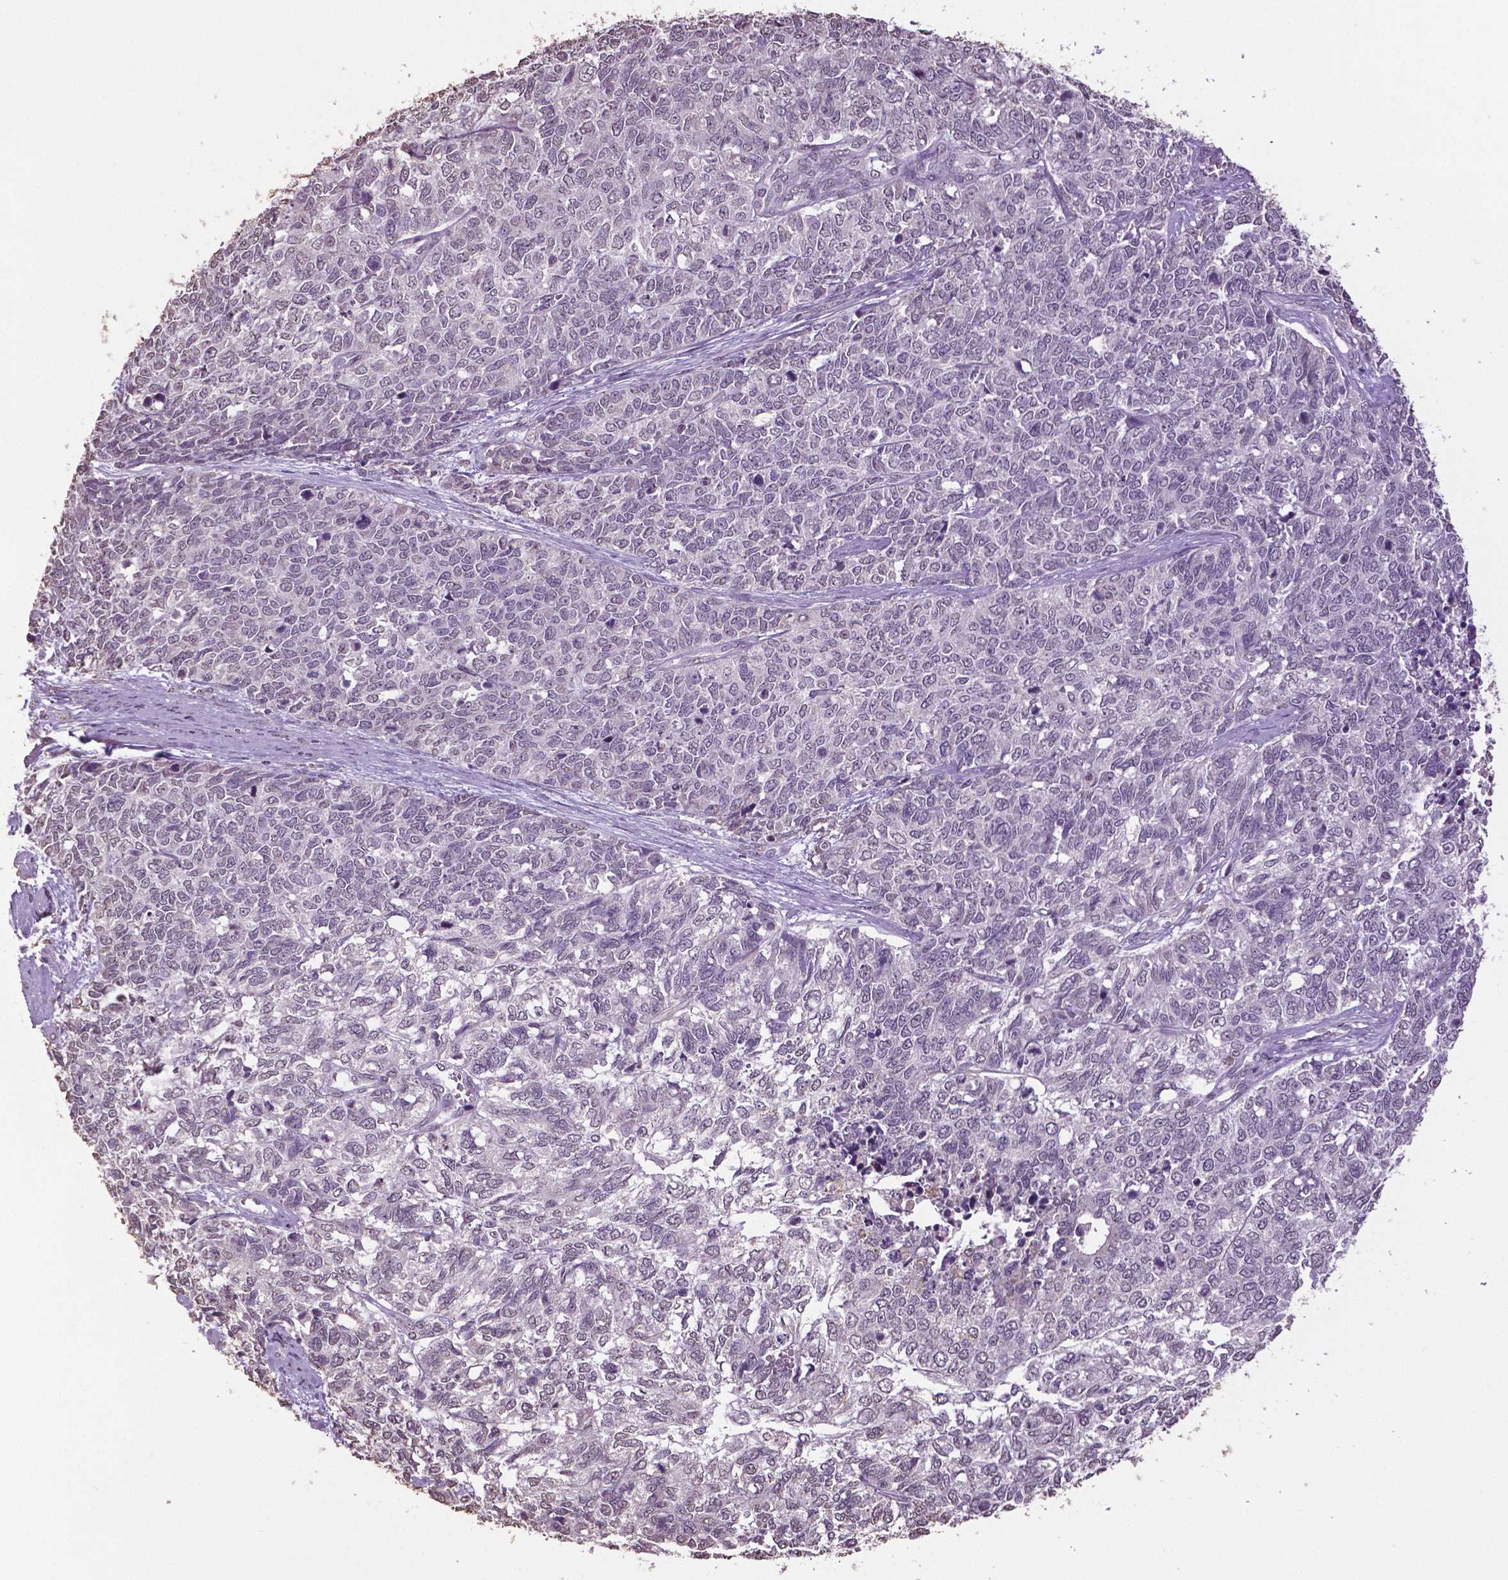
{"staining": {"intensity": "negative", "quantity": "none", "location": "none"}, "tissue": "cervical cancer", "cell_type": "Tumor cells", "image_type": "cancer", "snomed": [{"axis": "morphology", "description": "Adenocarcinoma, NOS"}, {"axis": "topography", "description": "Cervix"}], "caption": "Adenocarcinoma (cervical) was stained to show a protein in brown. There is no significant expression in tumor cells. (DAB immunohistochemistry (IHC), high magnification).", "gene": "RUNX3", "patient": {"sex": "female", "age": 63}}